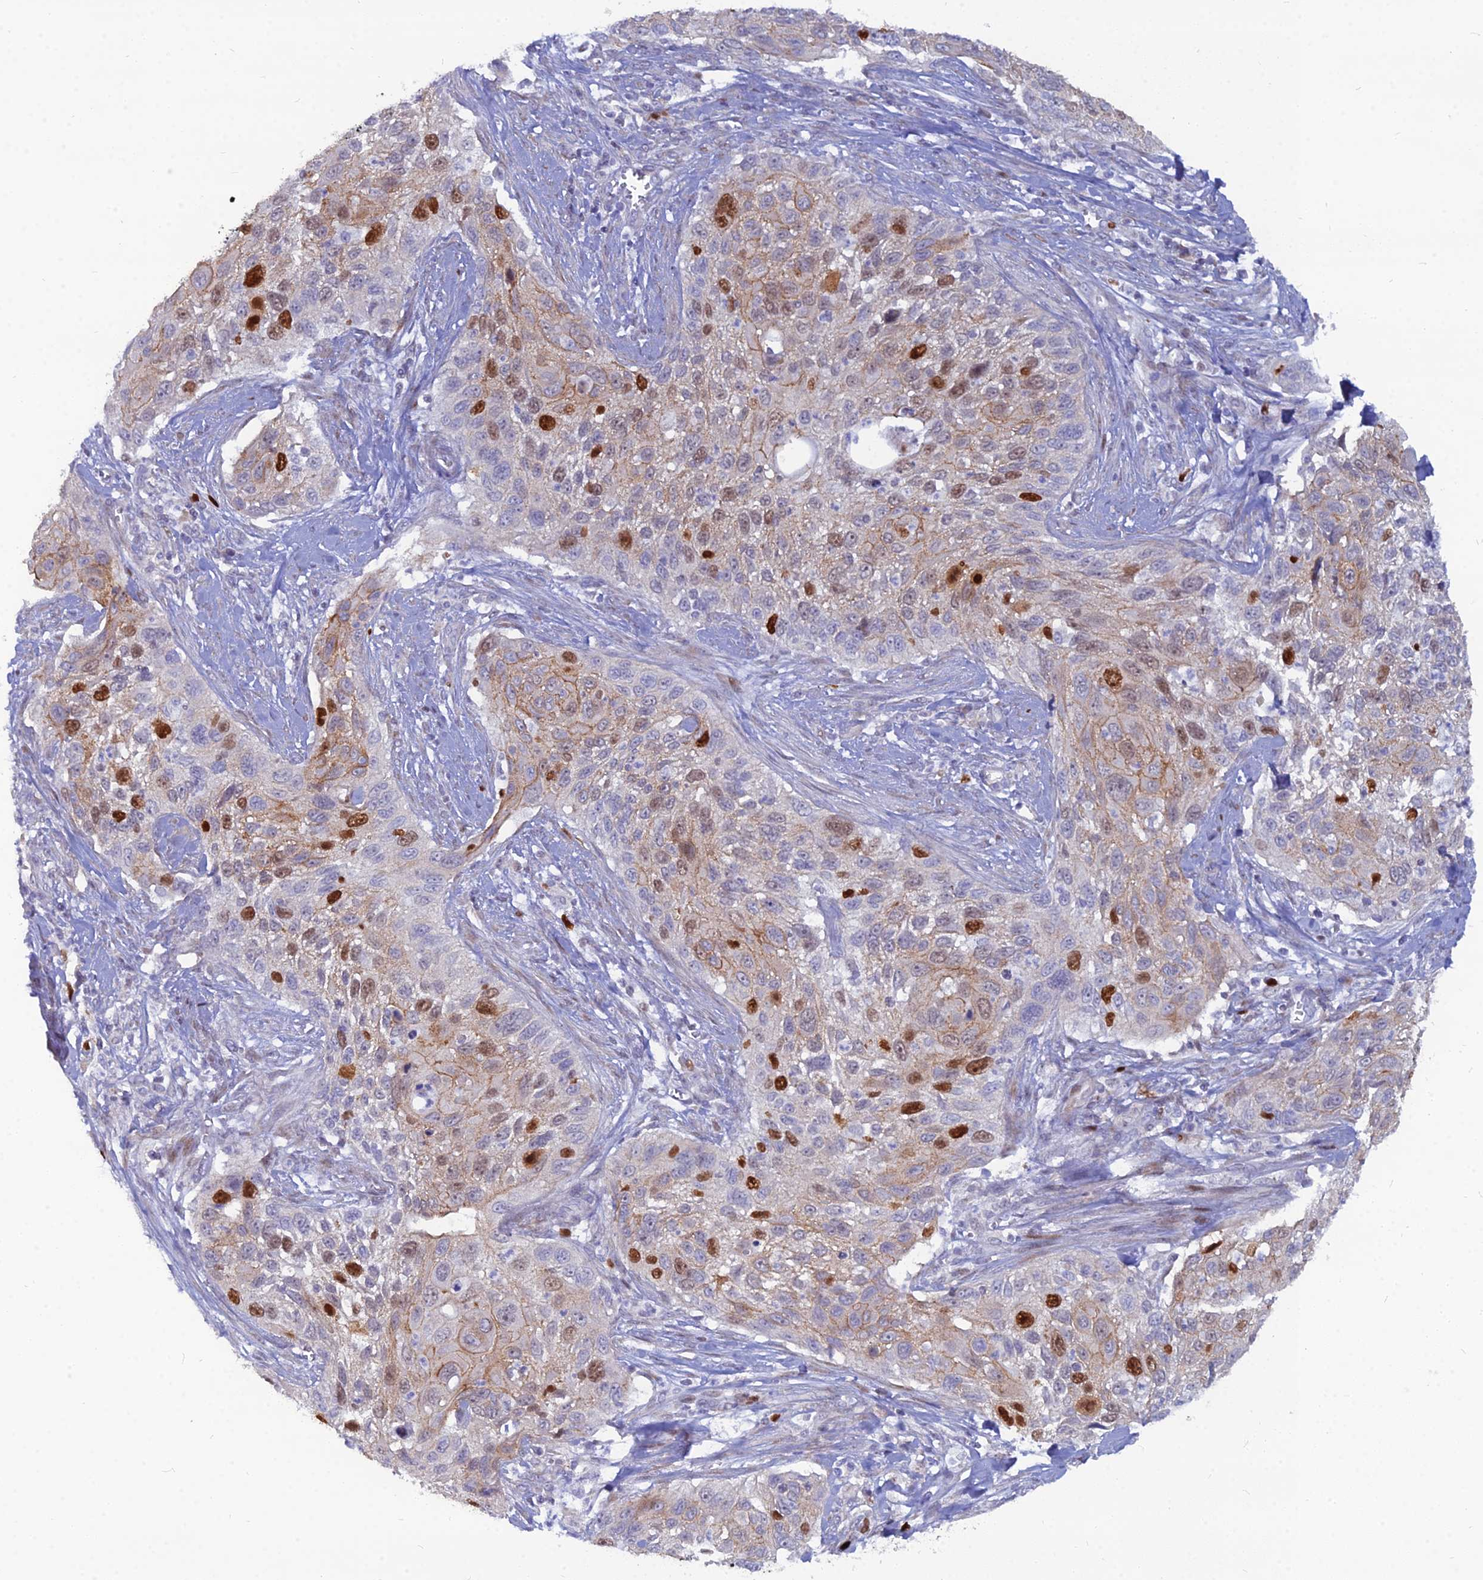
{"staining": {"intensity": "strong", "quantity": "<25%", "location": "nuclear"}, "tissue": "cervical cancer", "cell_type": "Tumor cells", "image_type": "cancer", "snomed": [{"axis": "morphology", "description": "Squamous cell carcinoma, NOS"}, {"axis": "topography", "description": "Cervix"}], "caption": "Squamous cell carcinoma (cervical) stained with immunohistochemistry (IHC) reveals strong nuclear positivity in approximately <25% of tumor cells. The staining was performed using DAB (3,3'-diaminobenzidine) to visualize the protein expression in brown, while the nuclei were stained in blue with hematoxylin (Magnification: 20x).", "gene": "NUSAP1", "patient": {"sex": "female", "age": 70}}